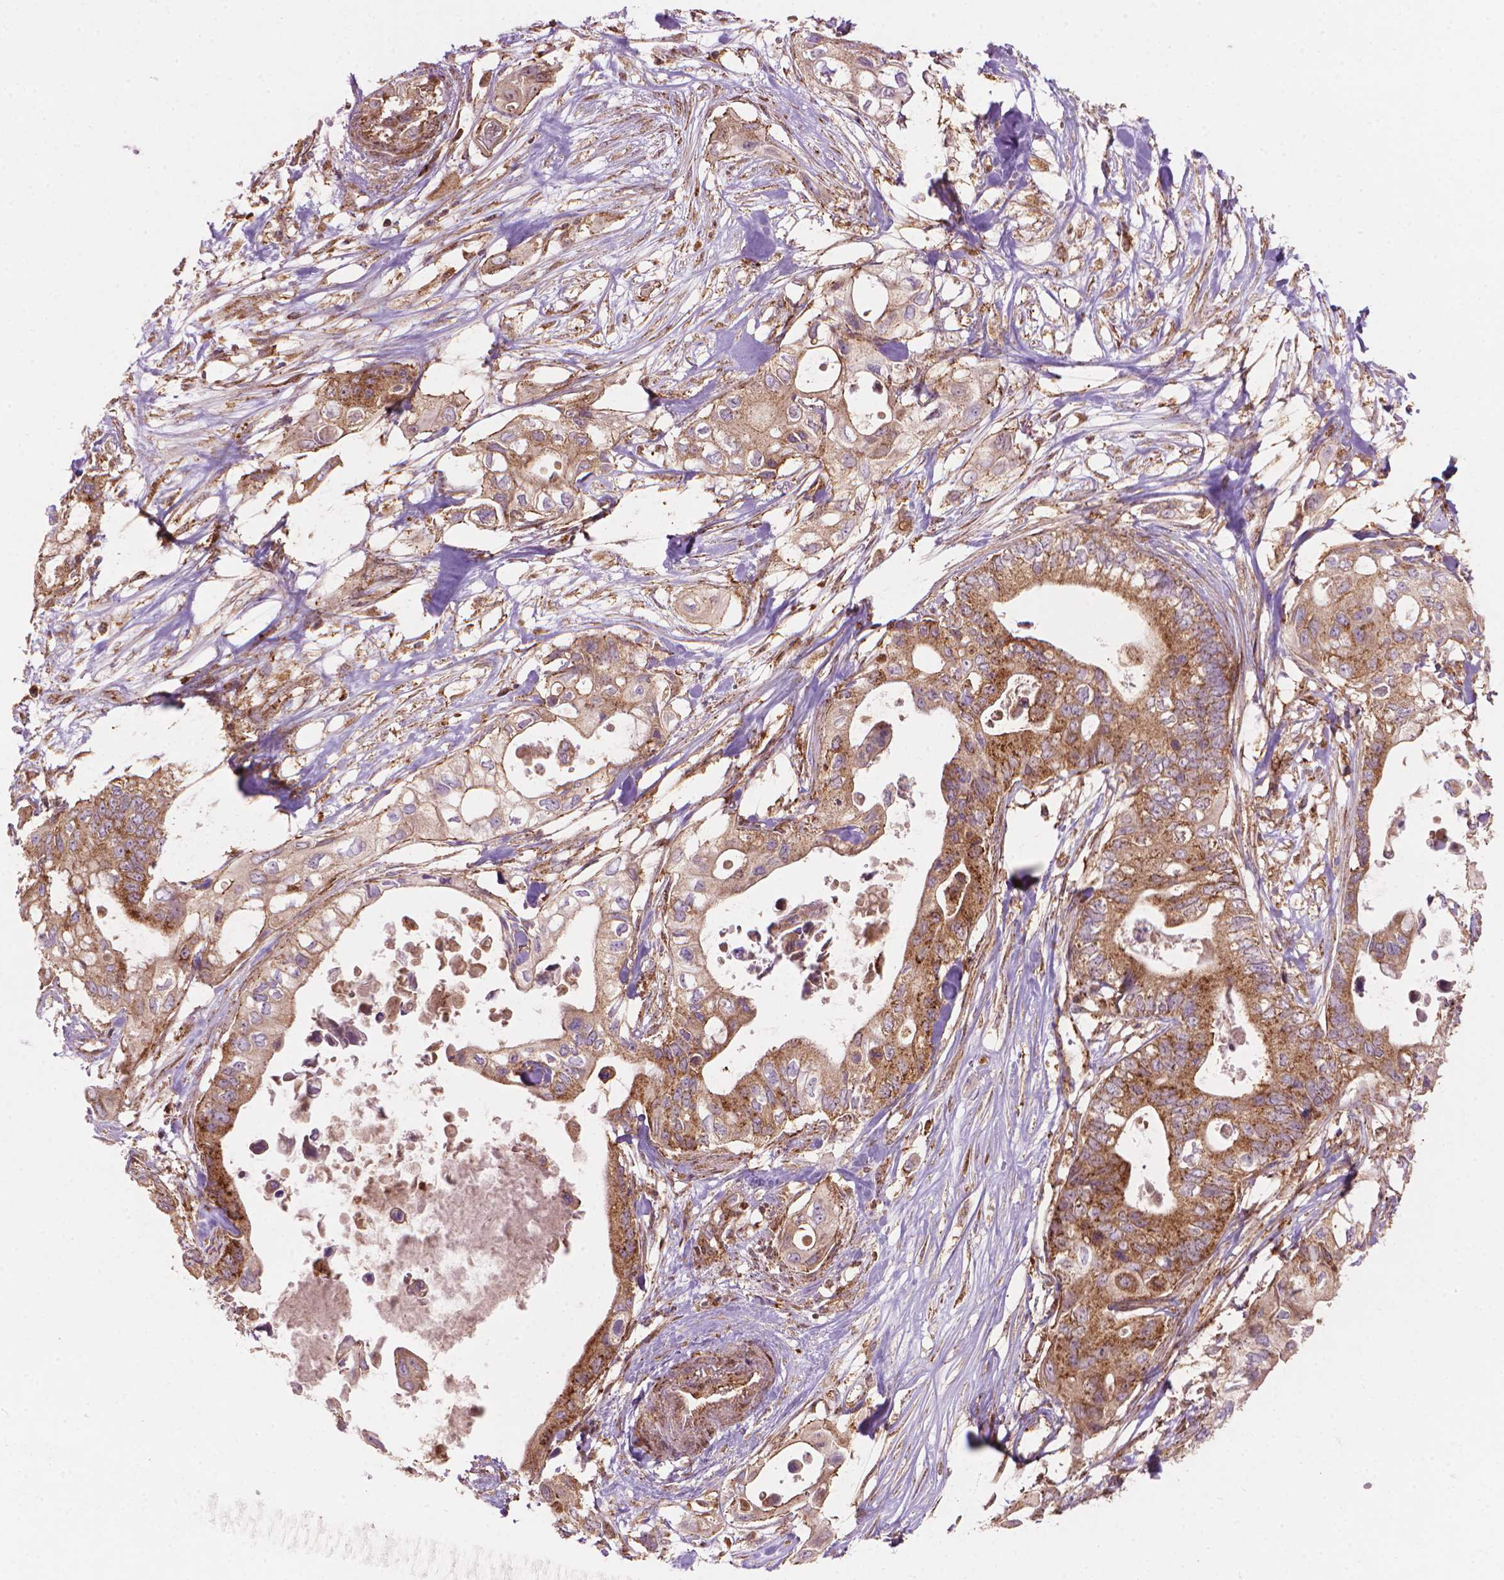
{"staining": {"intensity": "moderate", "quantity": "25%-75%", "location": "cytoplasmic/membranous"}, "tissue": "pancreatic cancer", "cell_type": "Tumor cells", "image_type": "cancer", "snomed": [{"axis": "morphology", "description": "Adenocarcinoma, NOS"}, {"axis": "topography", "description": "Pancreas"}], "caption": "Immunohistochemistry (IHC) micrograph of neoplastic tissue: human pancreatic cancer stained using immunohistochemistry shows medium levels of moderate protein expression localized specifically in the cytoplasmic/membranous of tumor cells, appearing as a cytoplasmic/membranous brown color.", "gene": "VARS2", "patient": {"sex": "female", "age": 63}}